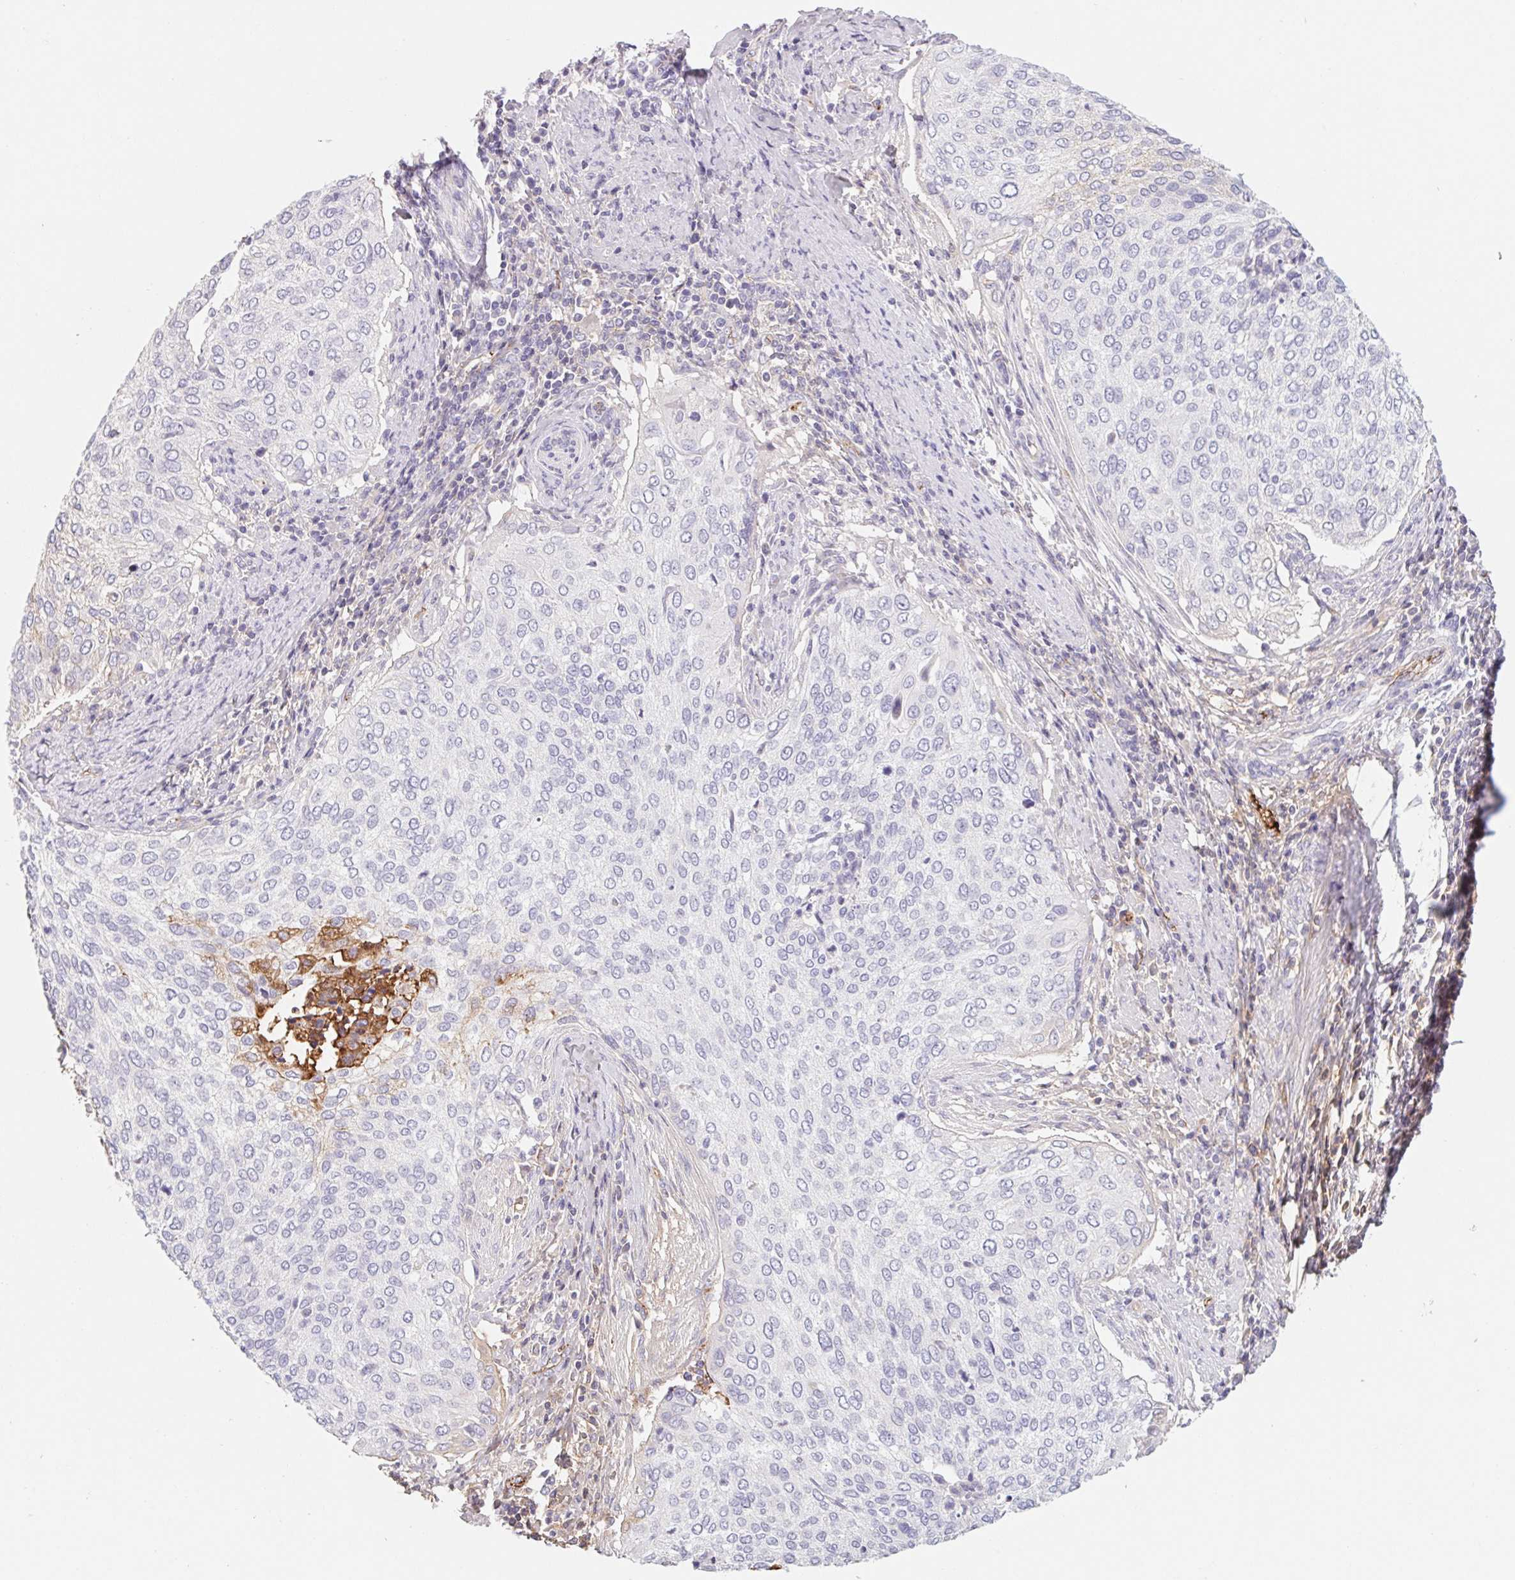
{"staining": {"intensity": "negative", "quantity": "none", "location": "none"}, "tissue": "cervical cancer", "cell_type": "Tumor cells", "image_type": "cancer", "snomed": [{"axis": "morphology", "description": "Squamous cell carcinoma, NOS"}, {"axis": "topography", "description": "Cervix"}], "caption": "DAB (3,3'-diaminobenzidine) immunohistochemical staining of human cervical cancer (squamous cell carcinoma) exhibits no significant staining in tumor cells.", "gene": "LPA", "patient": {"sex": "female", "age": 38}}